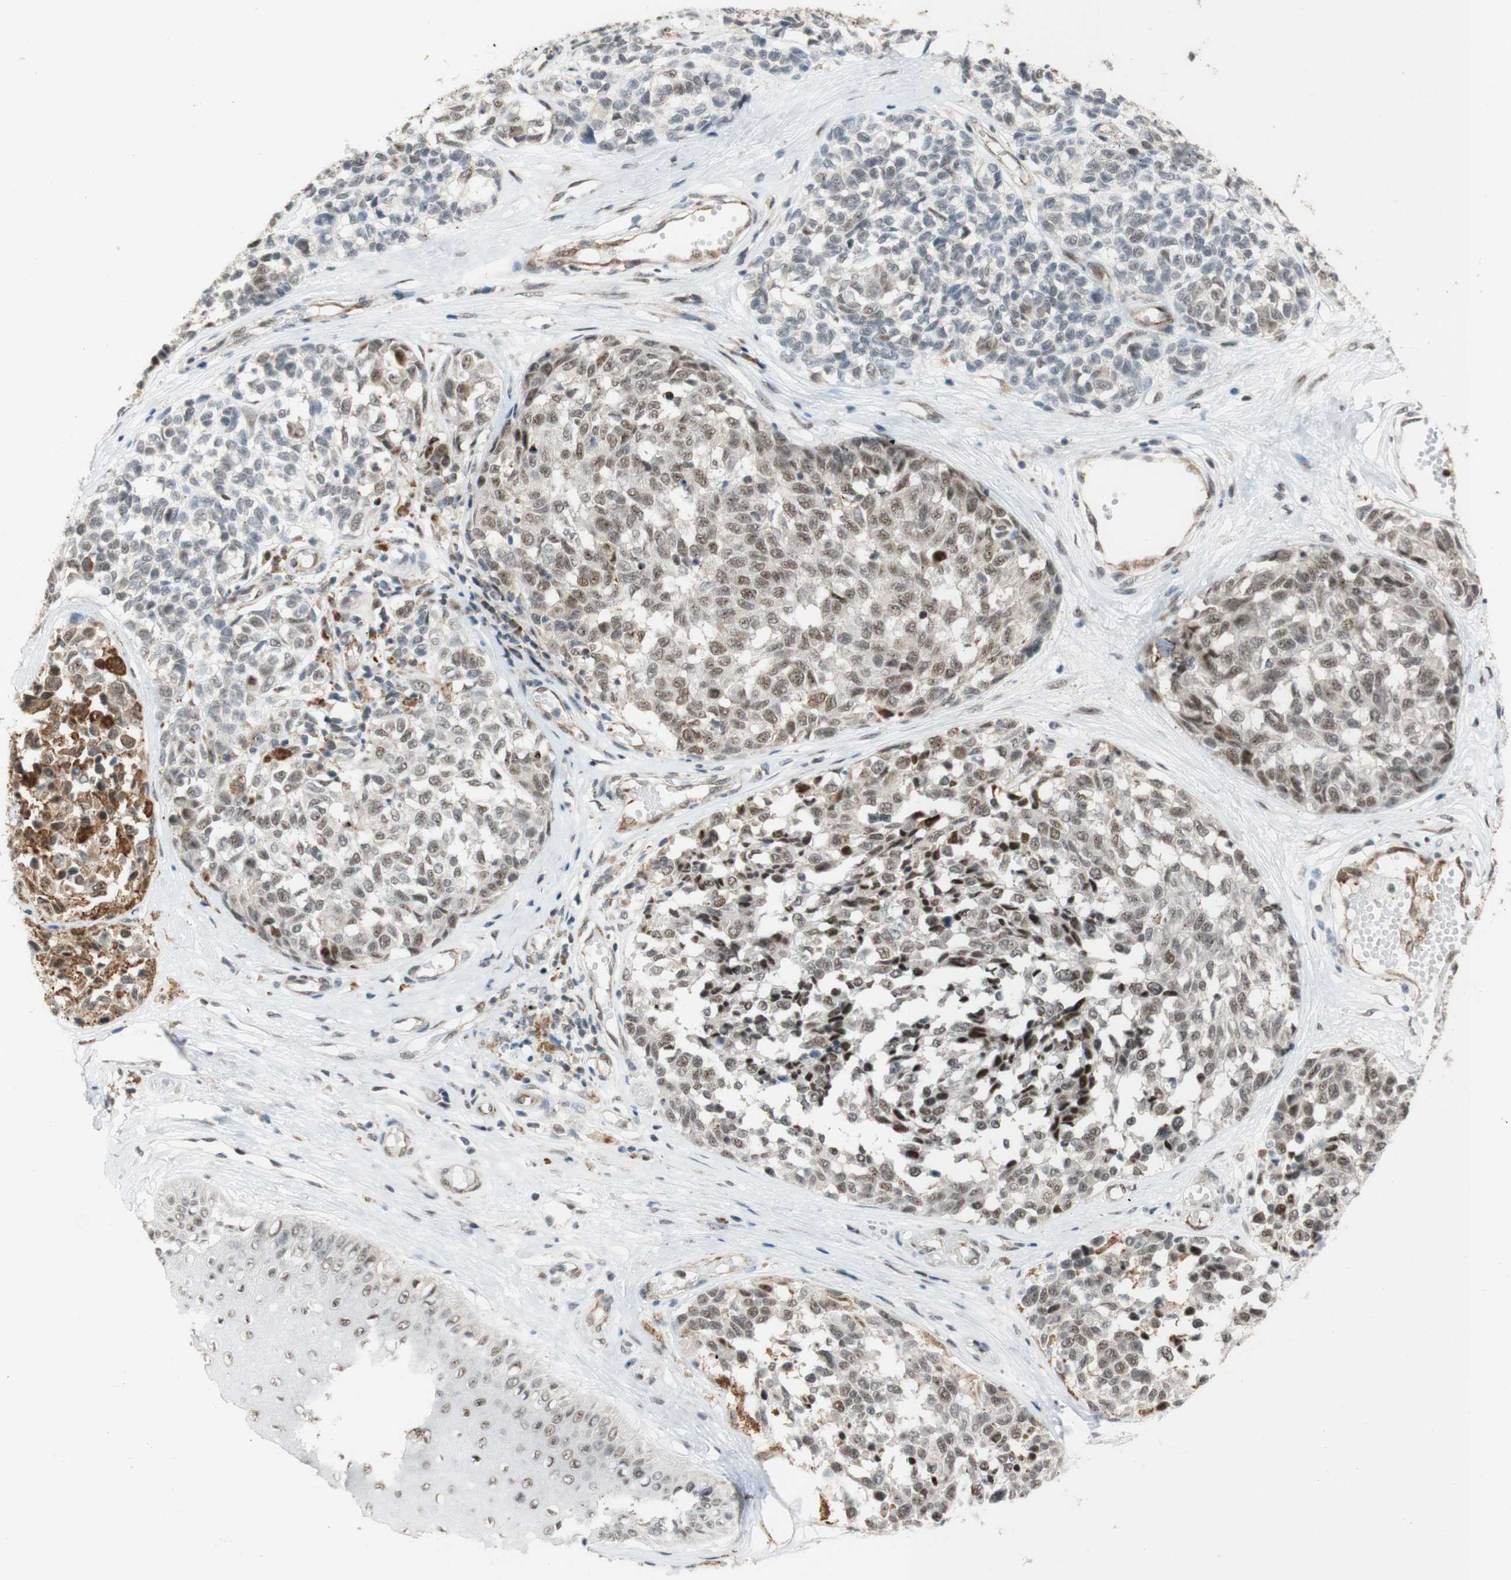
{"staining": {"intensity": "weak", "quantity": "25%-75%", "location": "nuclear"}, "tissue": "melanoma", "cell_type": "Tumor cells", "image_type": "cancer", "snomed": [{"axis": "morphology", "description": "Malignant melanoma, NOS"}, {"axis": "topography", "description": "Skin"}], "caption": "Melanoma was stained to show a protein in brown. There is low levels of weak nuclear positivity in approximately 25%-75% of tumor cells. Immunohistochemistry (ihc) stains the protein in brown and the nuclei are stained blue.", "gene": "SAP18", "patient": {"sex": "female", "age": 64}}